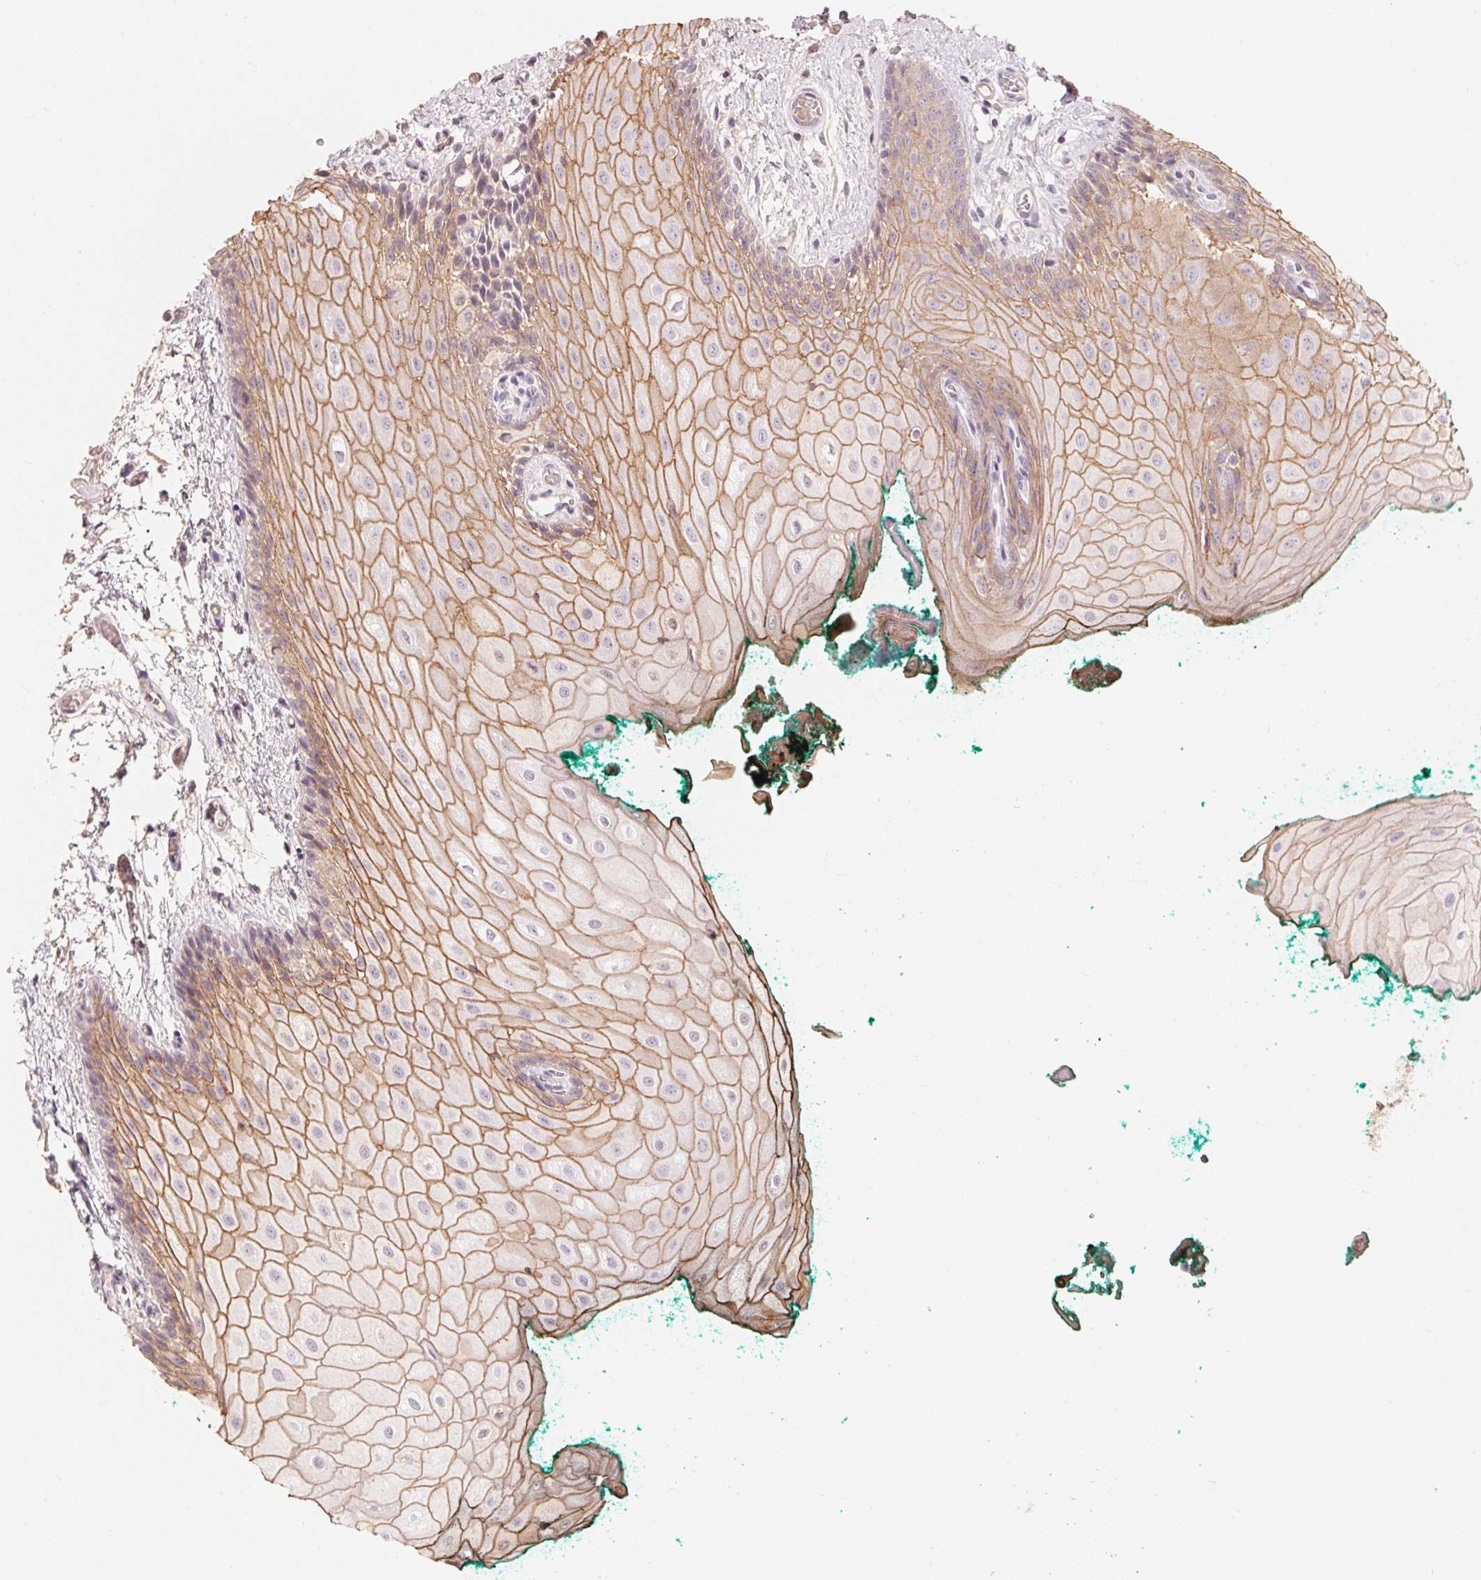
{"staining": {"intensity": "moderate", "quantity": "25%-75%", "location": "cytoplasmic/membranous"}, "tissue": "oral mucosa", "cell_type": "Squamous epithelial cells", "image_type": "normal", "snomed": [{"axis": "morphology", "description": "Normal tissue, NOS"}, {"axis": "topography", "description": "Oral tissue"}], "caption": "An immunohistochemistry photomicrograph of benign tissue is shown. Protein staining in brown highlights moderate cytoplasmic/membranous positivity in oral mucosa within squamous epithelial cells.", "gene": "TP53AIP1", "patient": {"sex": "female", "age": 68}}